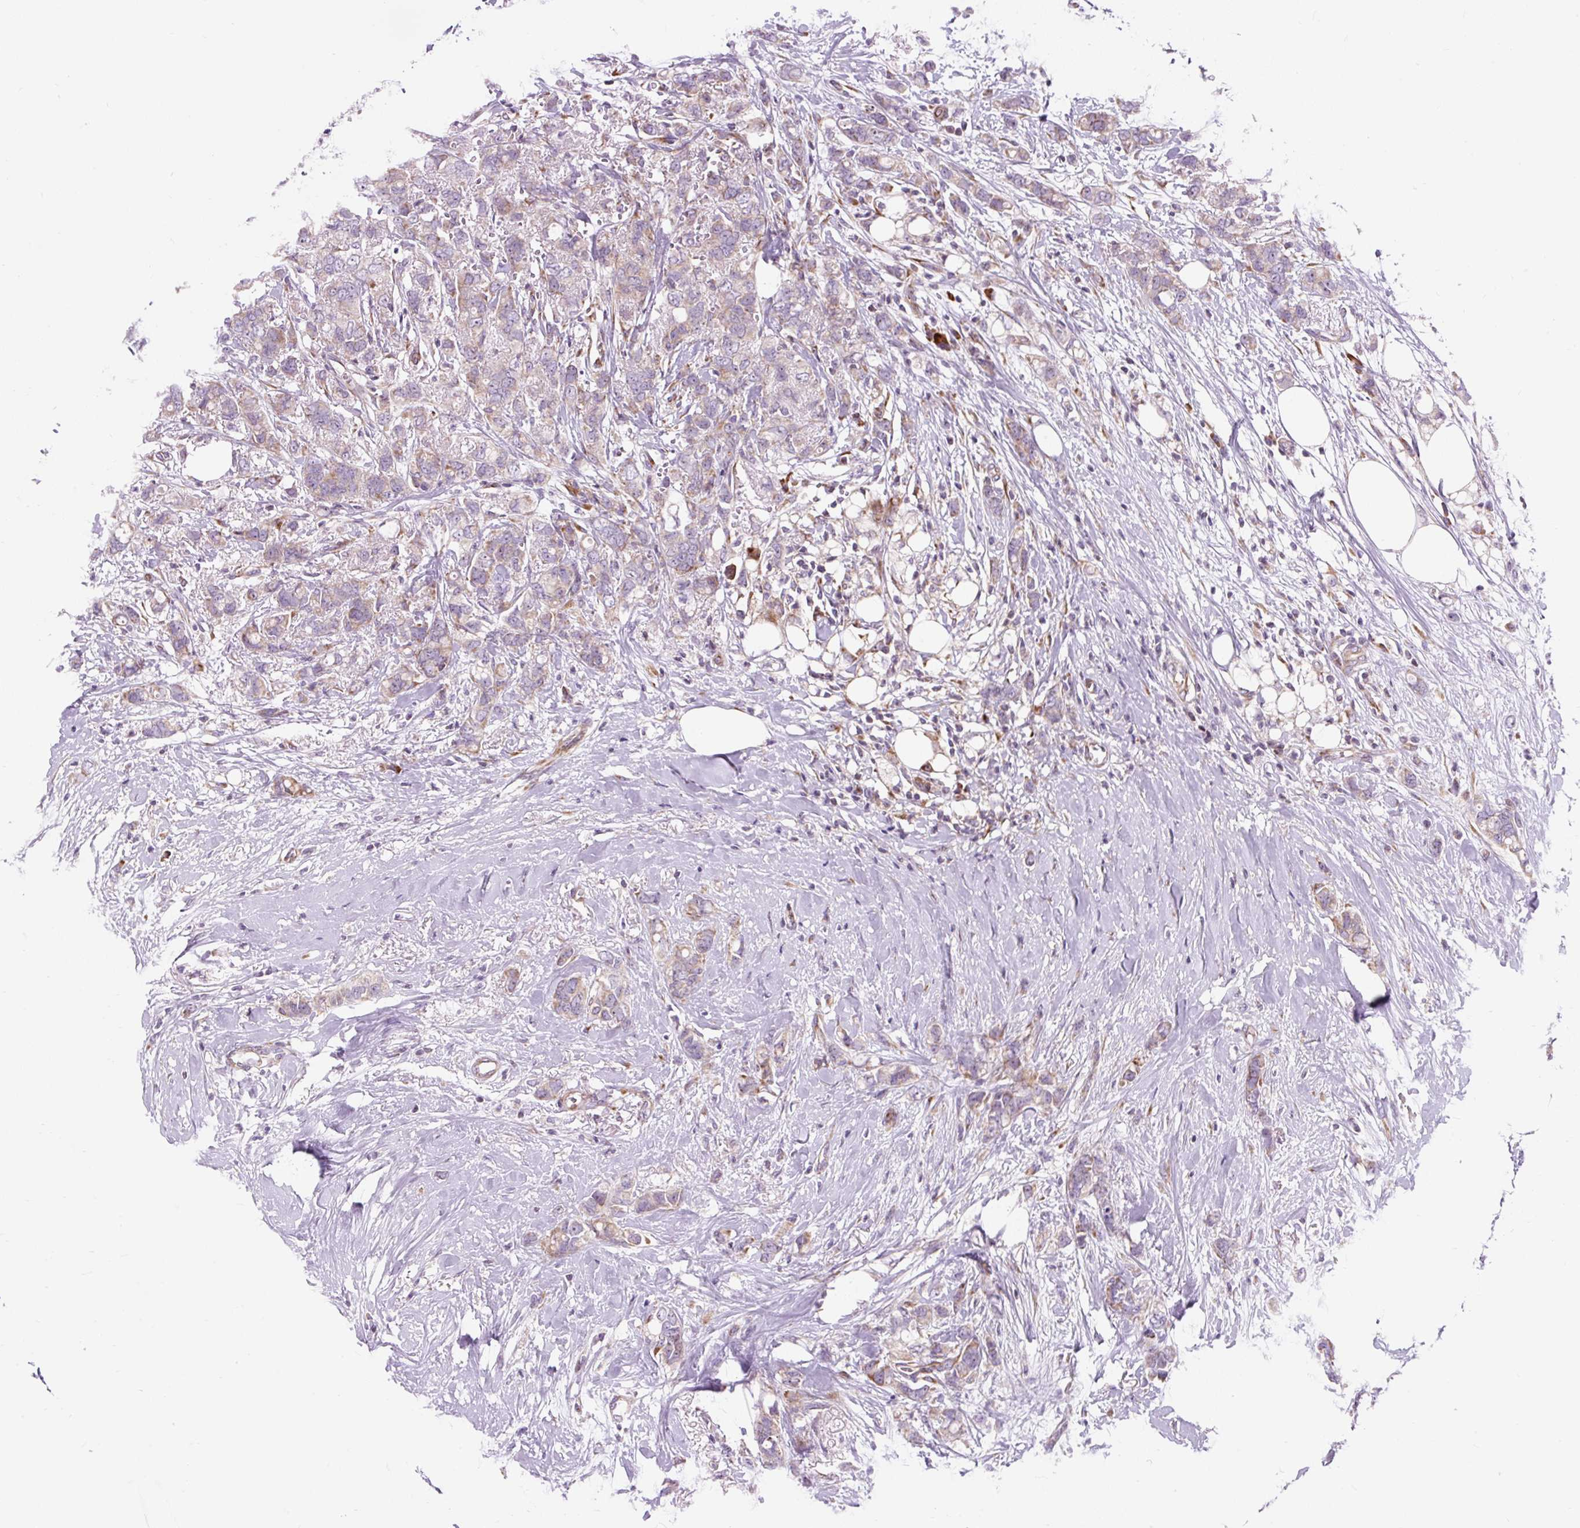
{"staining": {"intensity": "weak", "quantity": "25%-75%", "location": "cytoplasmic/membranous"}, "tissue": "breast cancer", "cell_type": "Tumor cells", "image_type": "cancer", "snomed": [{"axis": "morphology", "description": "Lobular carcinoma"}, {"axis": "topography", "description": "Breast"}], "caption": "About 25%-75% of tumor cells in human lobular carcinoma (breast) demonstrate weak cytoplasmic/membranous protein staining as visualized by brown immunohistochemical staining.", "gene": "CISD3", "patient": {"sex": "female", "age": 91}}